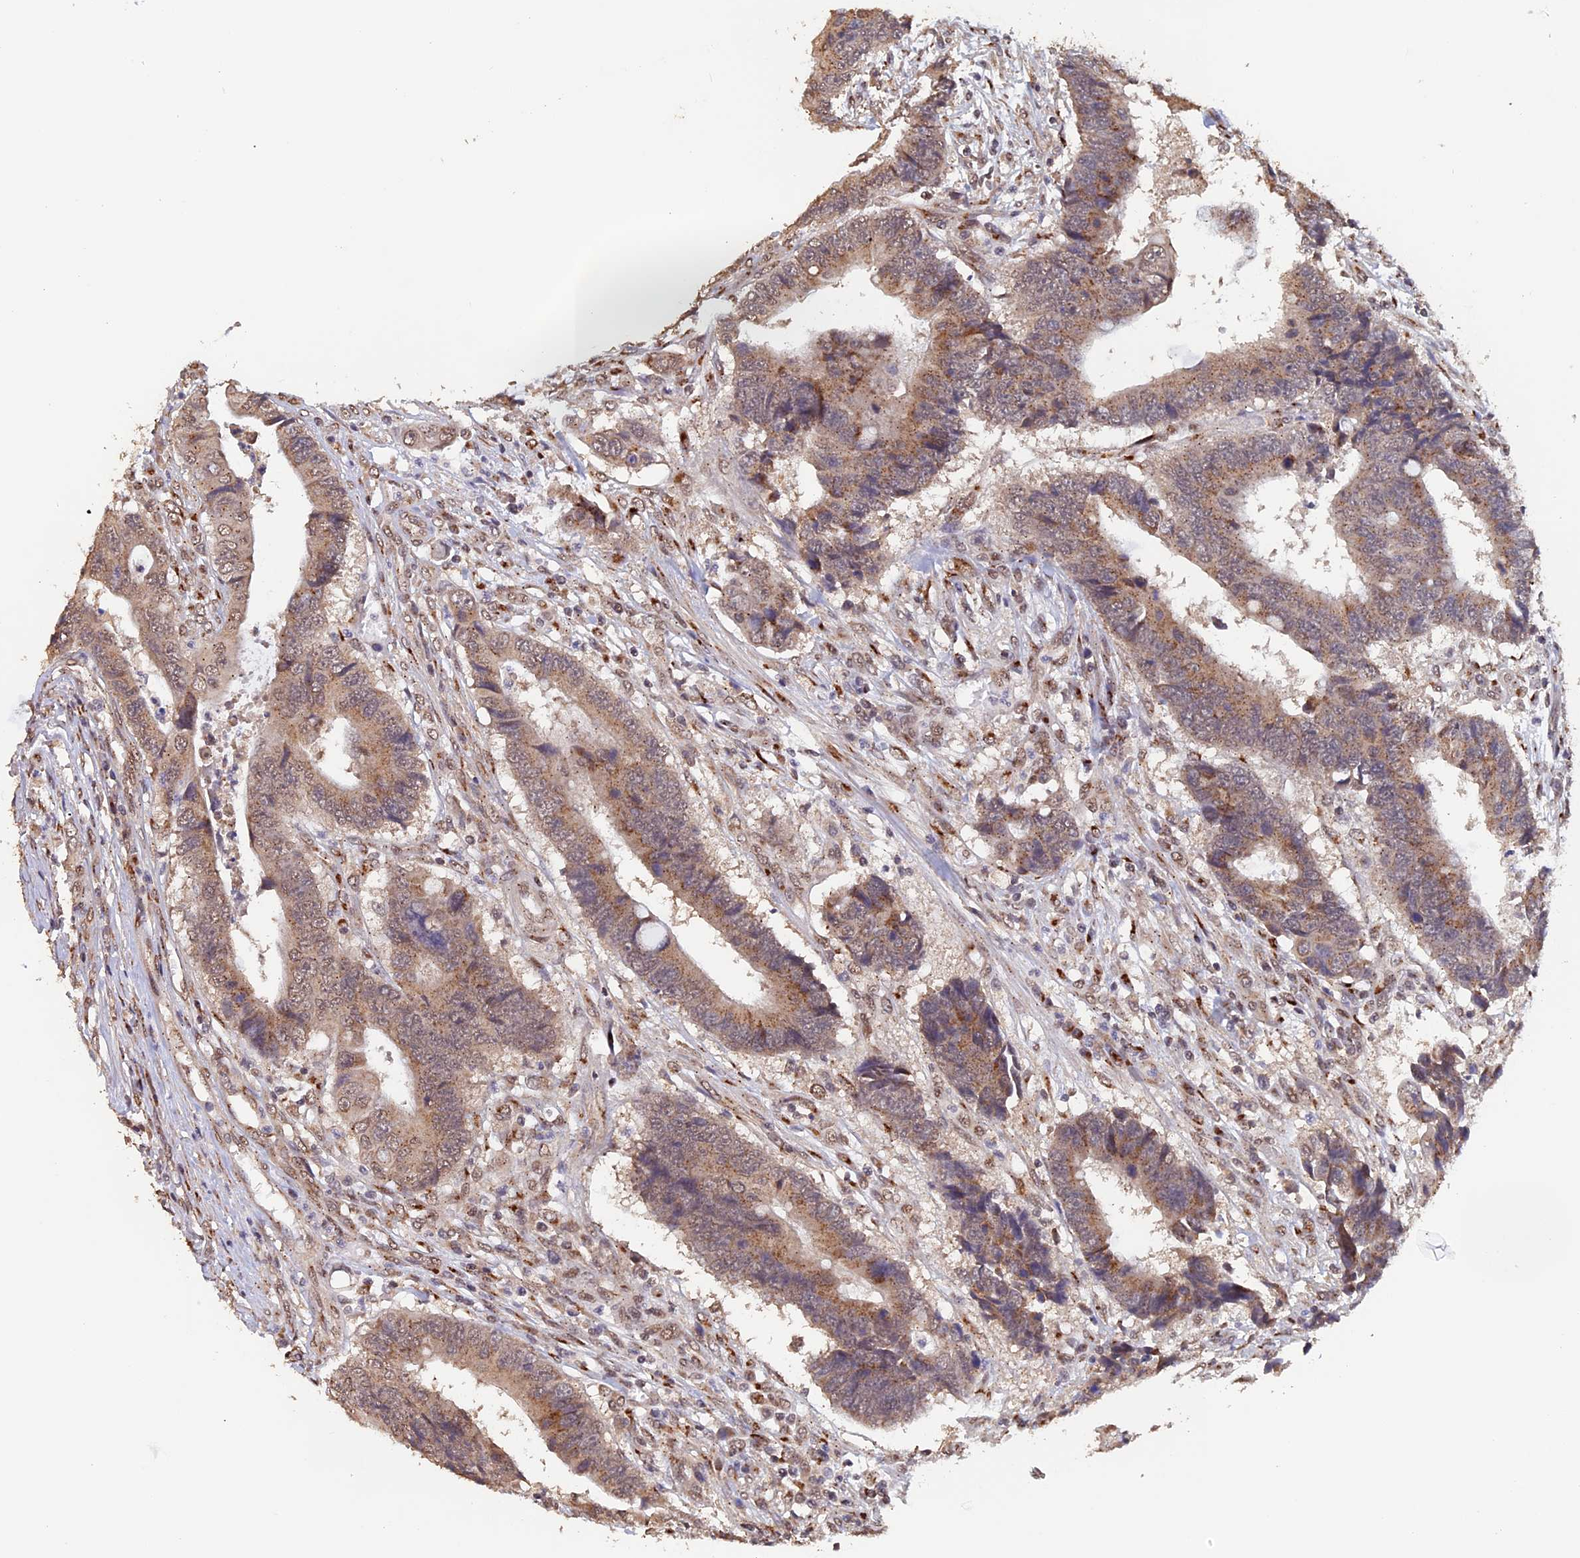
{"staining": {"intensity": "moderate", "quantity": ">75%", "location": "cytoplasmic/membranous,nuclear"}, "tissue": "colorectal cancer", "cell_type": "Tumor cells", "image_type": "cancer", "snomed": [{"axis": "morphology", "description": "Adenocarcinoma, NOS"}, {"axis": "topography", "description": "Rectum"}], "caption": "Immunohistochemistry staining of colorectal cancer, which reveals medium levels of moderate cytoplasmic/membranous and nuclear positivity in about >75% of tumor cells indicating moderate cytoplasmic/membranous and nuclear protein expression. The staining was performed using DAB (brown) for protein detection and nuclei were counterstained in hematoxylin (blue).", "gene": "PIGQ", "patient": {"sex": "male", "age": 84}}